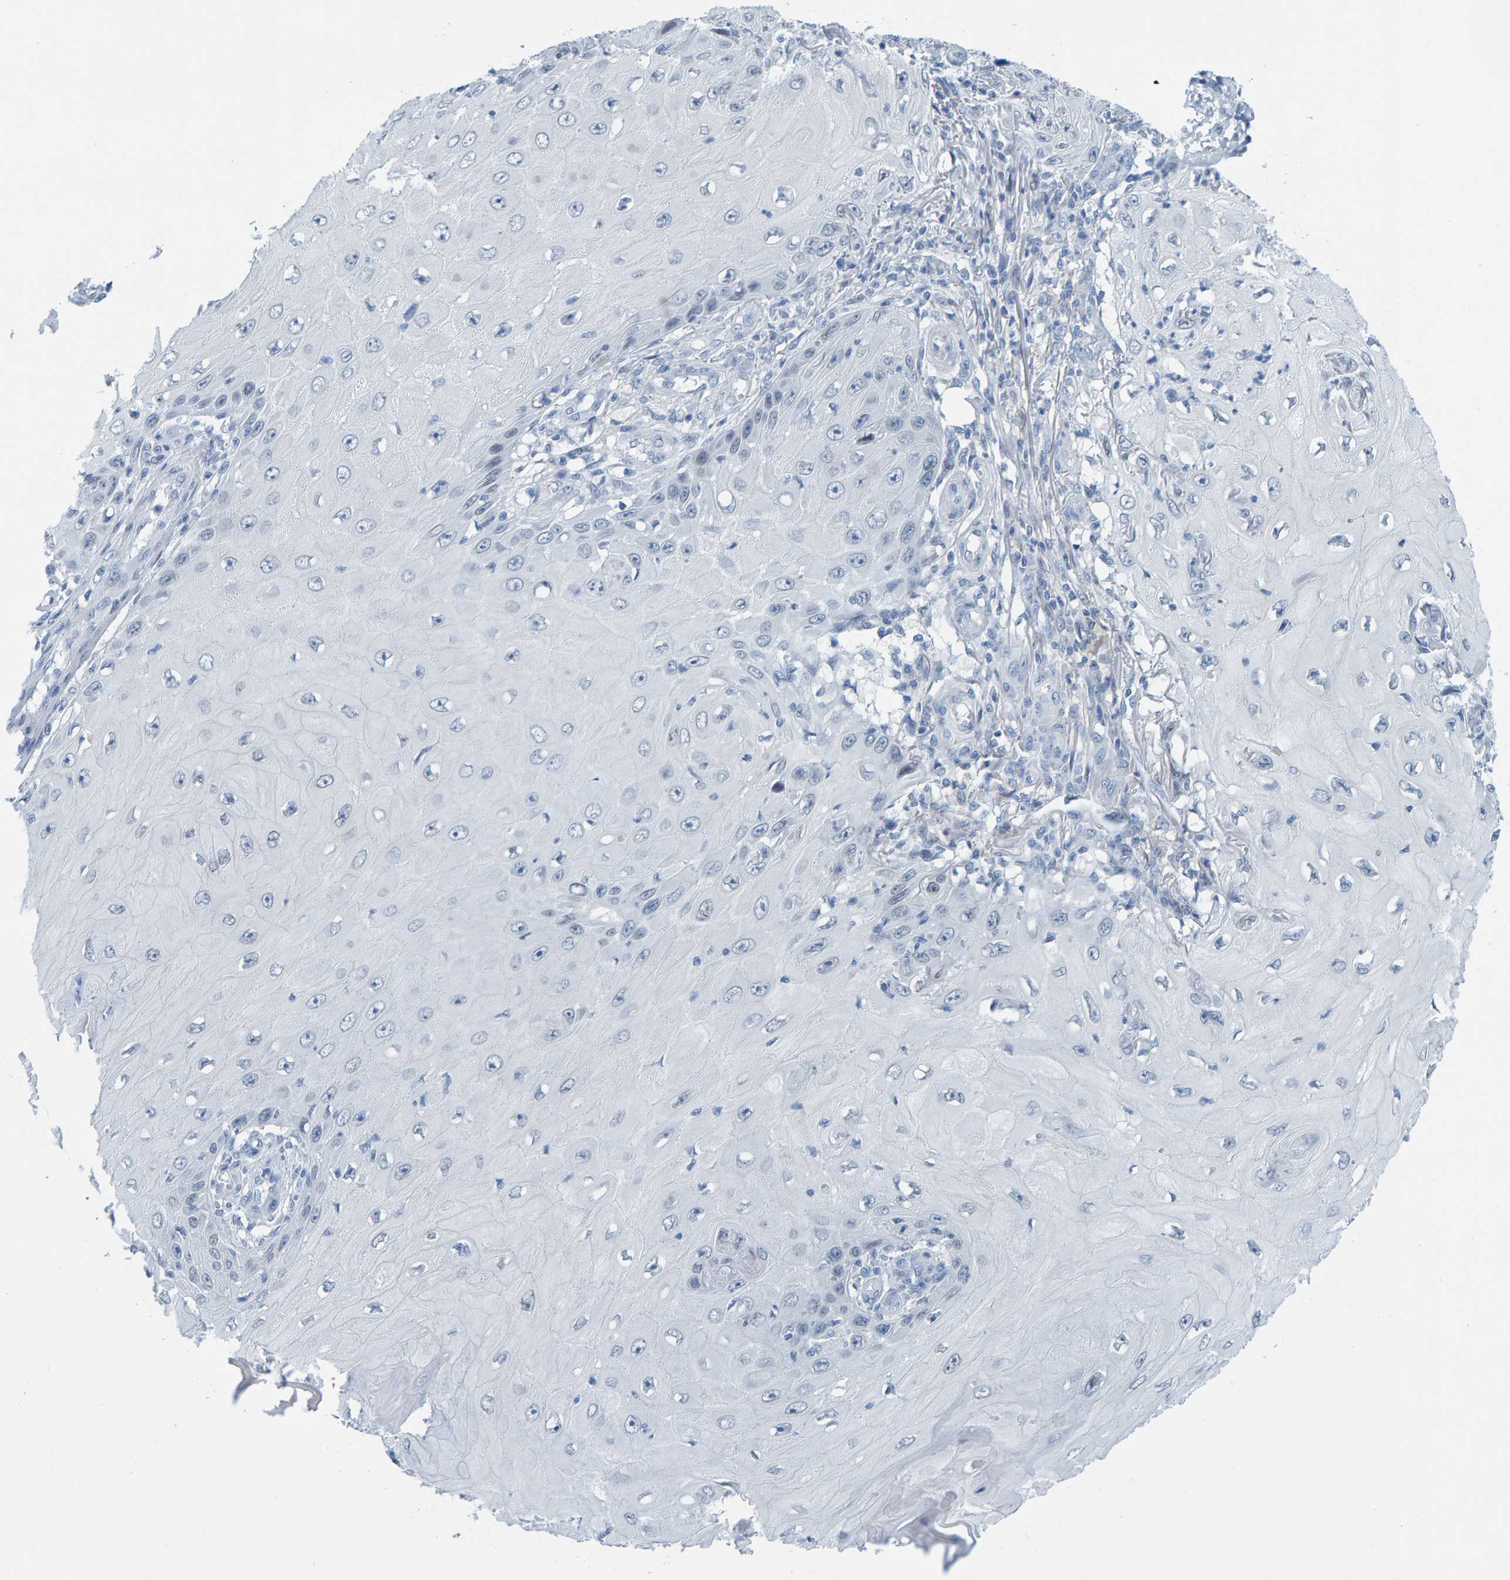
{"staining": {"intensity": "negative", "quantity": "none", "location": "none"}, "tissue": "skin cancer", "cell_type": "Tumor cells", "image_type": "cancer", "snomed": [{"axis": "morphology", "description": "Squamous cell carcinoma, NOS"}, {"axis": "topography", "description": "Skin"}], "caption": "The histopathology image exhibits no significant expression in tumor cells of squamous cell carcinoma (skin).", "gene": "LMNB2", "patient": {"sex": "female", "age": 73}}